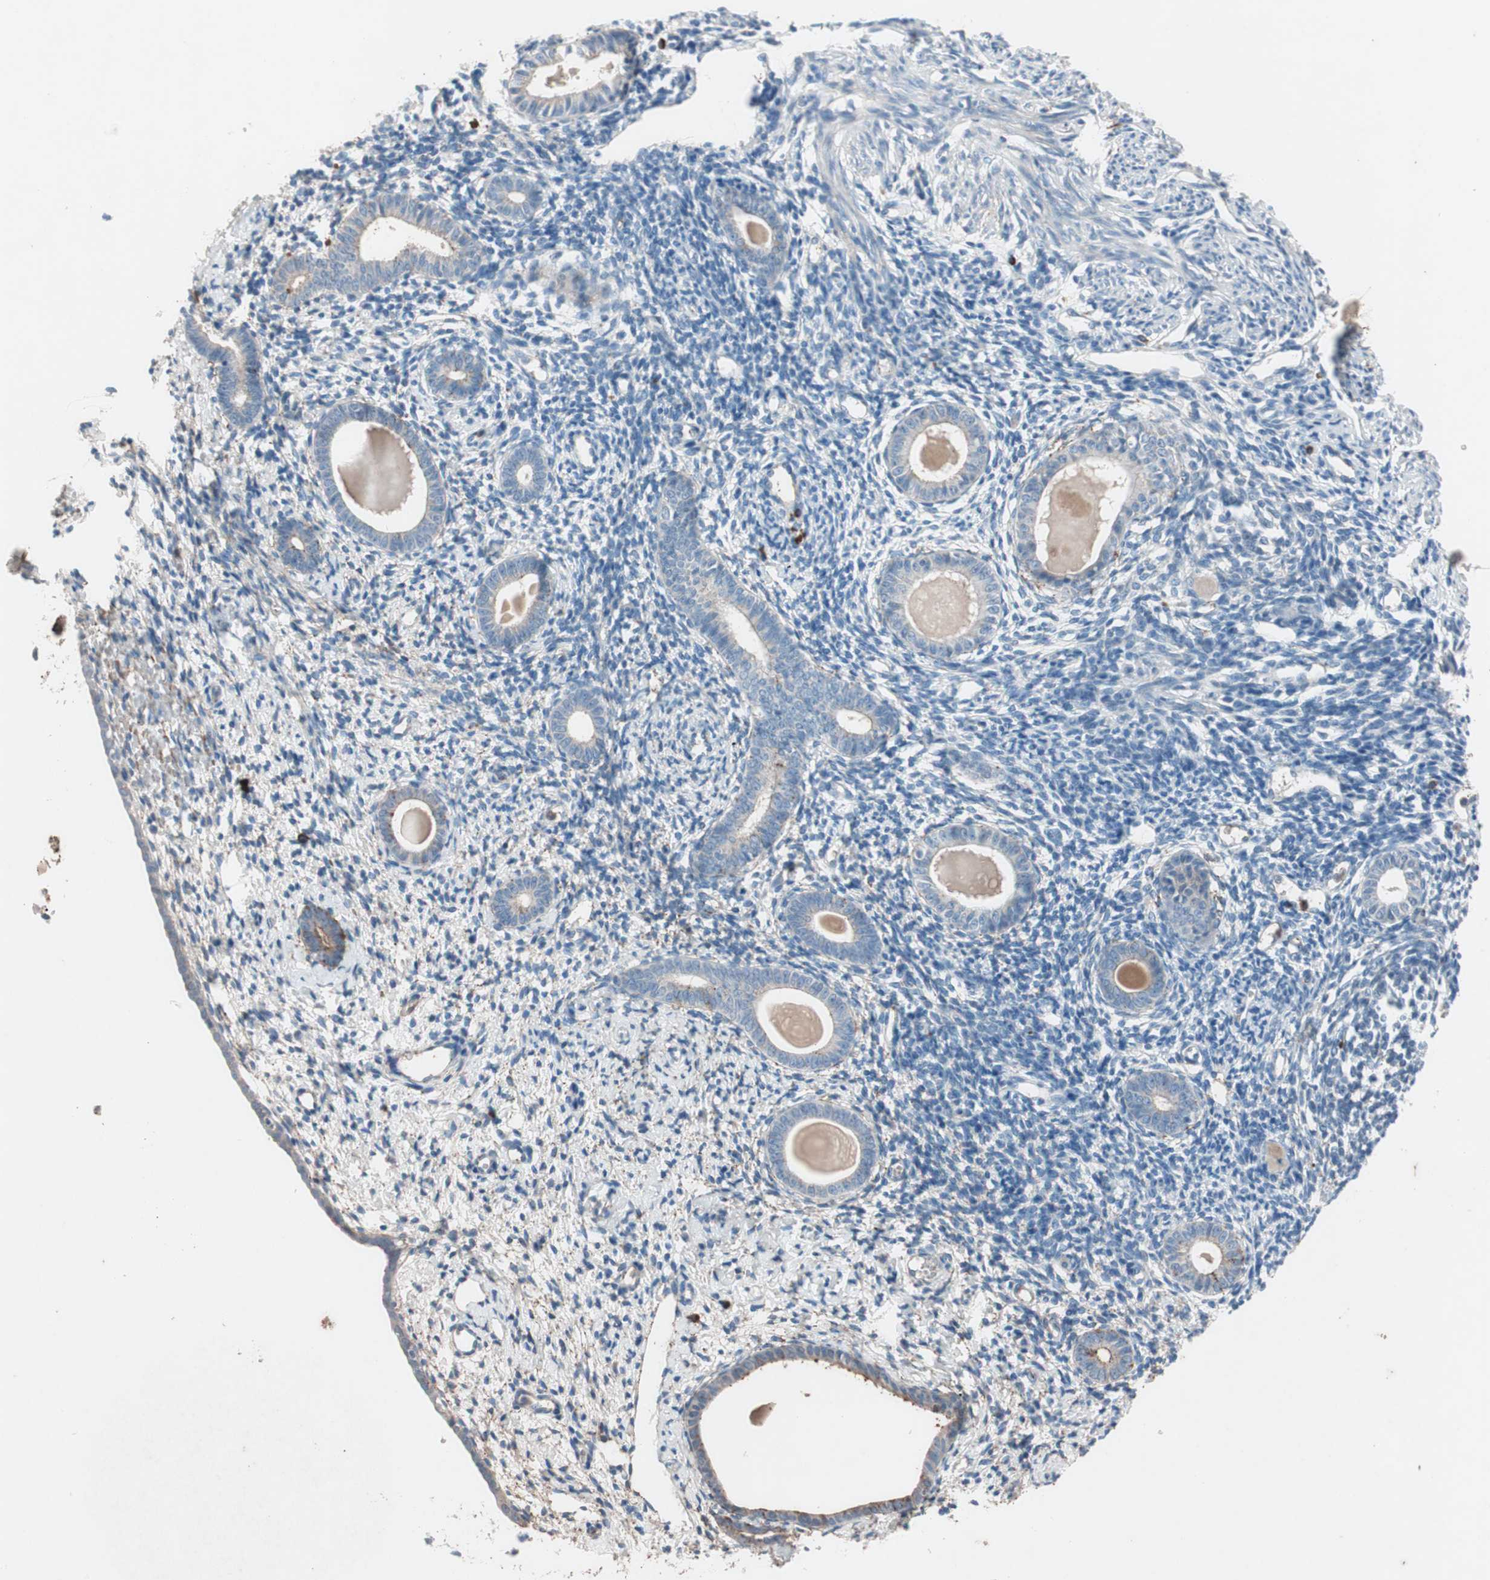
{"staining": {"intensity": "negative", "quantity": "none", "location": "none"}, "tissue": "endometrium", "cell_type": "Cells in endometrial stroma", "image_type": "normal", "snomed": [{"axis": "morphology", "description": "Normal tissue, NOS"}, {"axis": "topography", "description": "Endometrium"}], "caption": "This is a histopathology image of immunohistochemistry staining of normal endometrium, which shows no positivity in cells in endometrial stroma. Brightfield microscopy of immunohistochemistry stained with DAB (brown) and hematoxylin (blue), captured at high magnification.", "gene": "GRB7", "patient": {"sex": "female", "age": 71}}